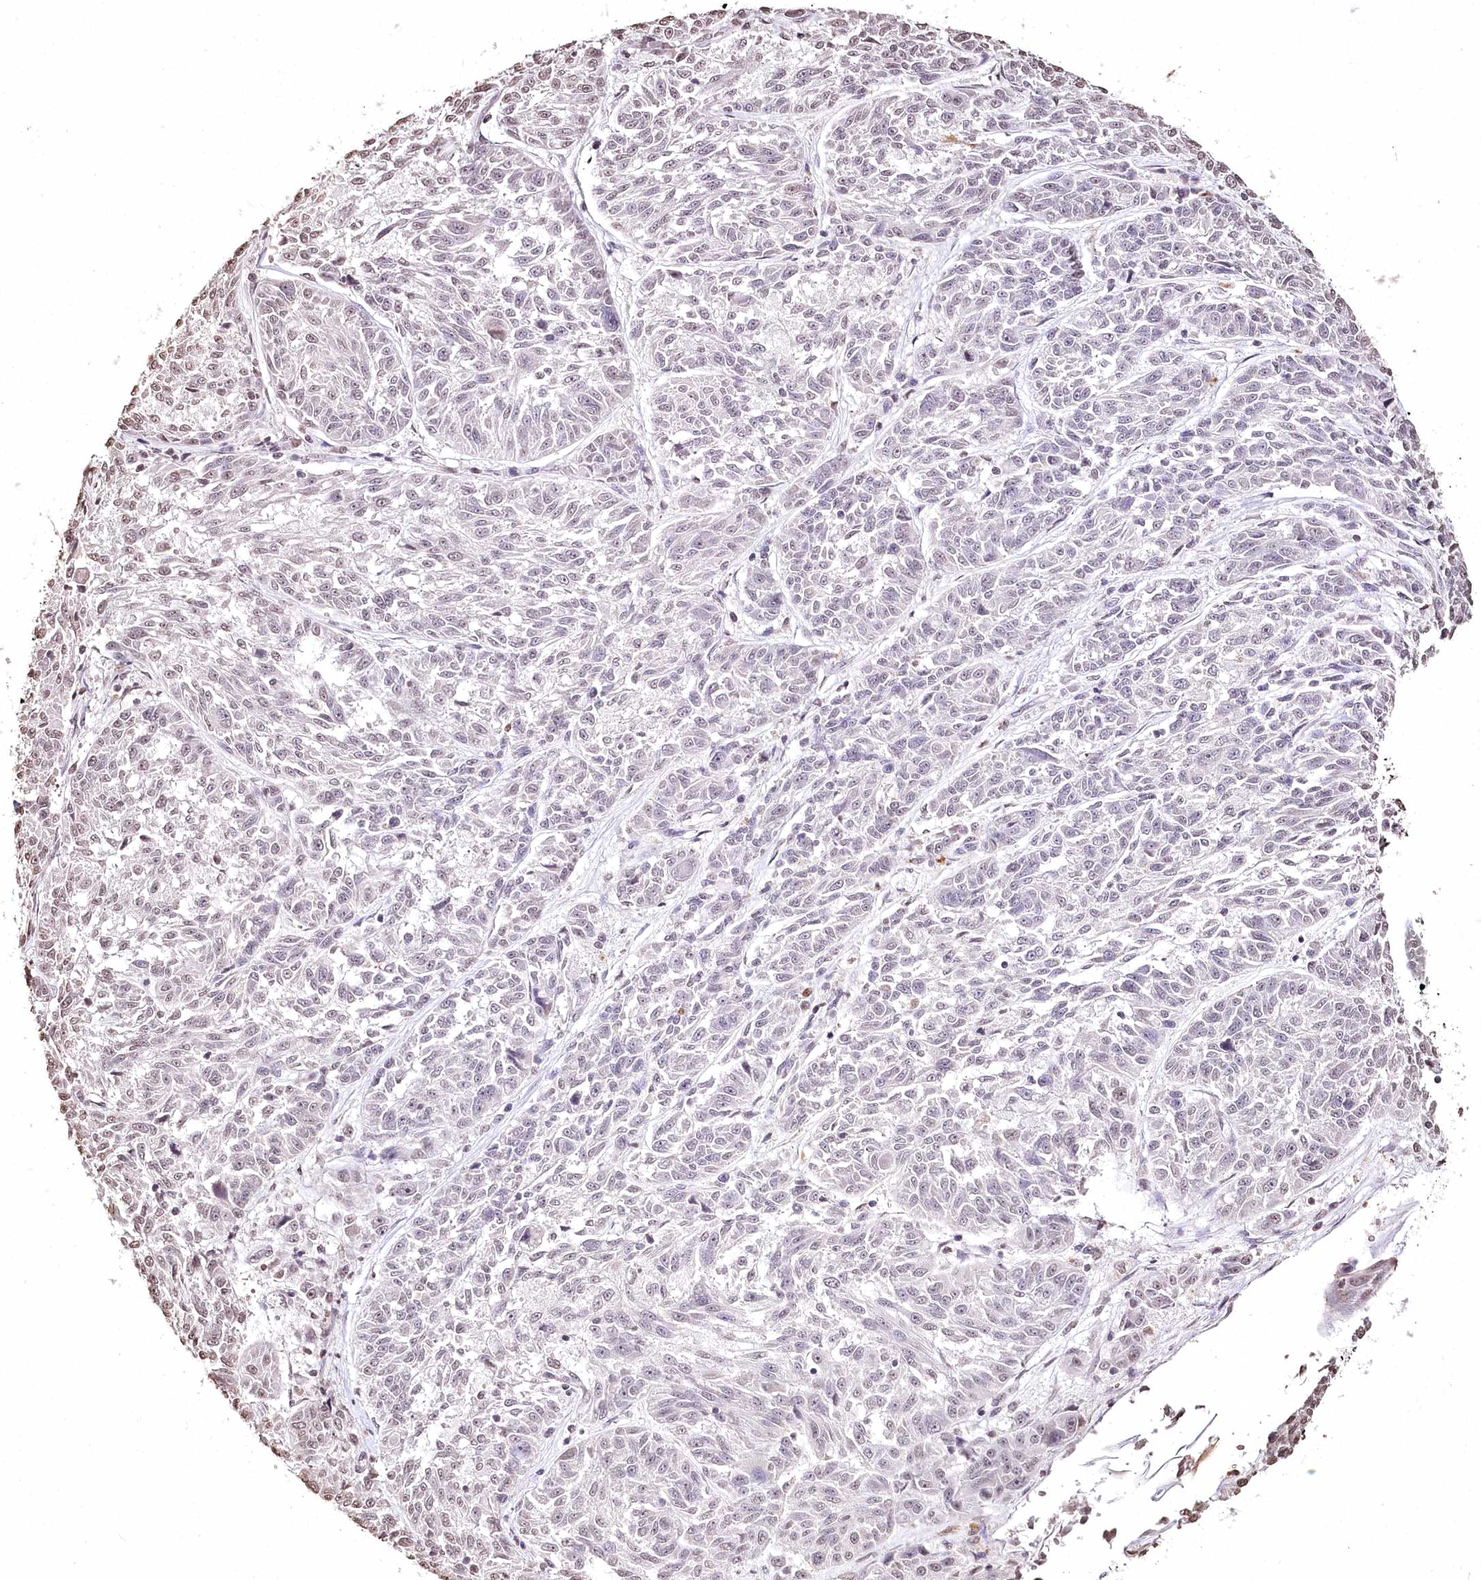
{"staining": {"intensity": "negative", "quantity": "none", "location": "none"}, "tissue": "melanoma", "cell_type": "Tumor cells", "image_type": "cancer", "snomed": [{"axis": "morphology", "description": "Malignant melanoma, NOS"}, {"axis": "topography", "description": "Skin"}], "caption": "Tumor cells show no significant protein expression in malignant melanoma. (DAB (3,3'-diaminobenzidine) immunohistochemistry, high magnification).", "gene": "DMXL1", "patient": {"sex": "male", "age": 53}}